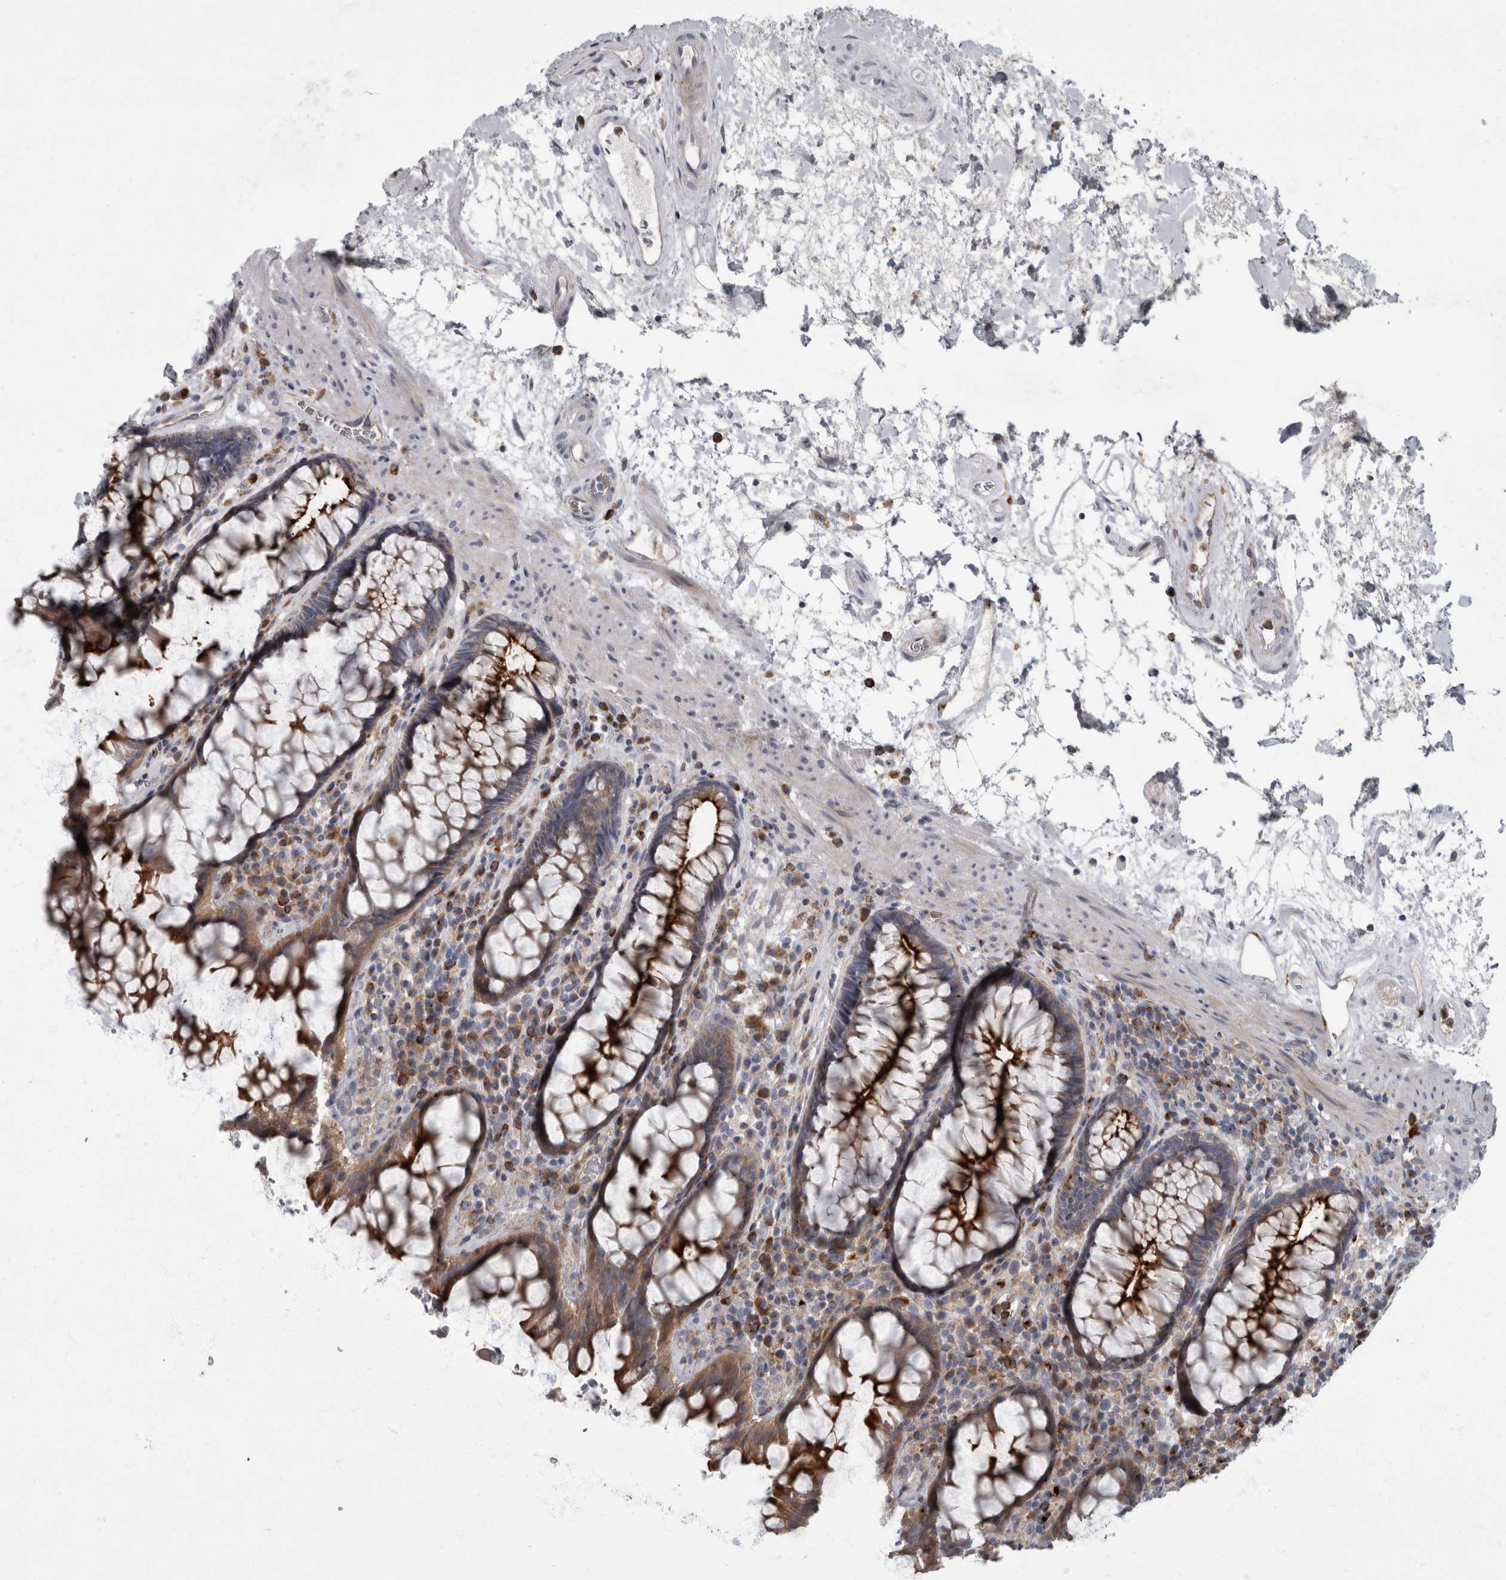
{"staining": {"intensity": "strong", "quantity": ">75%", "location": "cytoplasmic/membranous"}, "tissue": "rectum", "cell_type": "Glandular cells", "image_type": "normal", "snomed": [{"axis": "morphology", "description": "Normal tissue, NOS"}, {"axis": "topography", "description": "Rectum"}], "caption": "IHC (DAB (3,3'-diaminobenzidine)) staining of benign human rectum shows strong cytoplasmic/membranous protein expression in about >75% of glandular cells.", "gene": "CDC42BPG", "patient": {"sex": "male", "age": 64}}